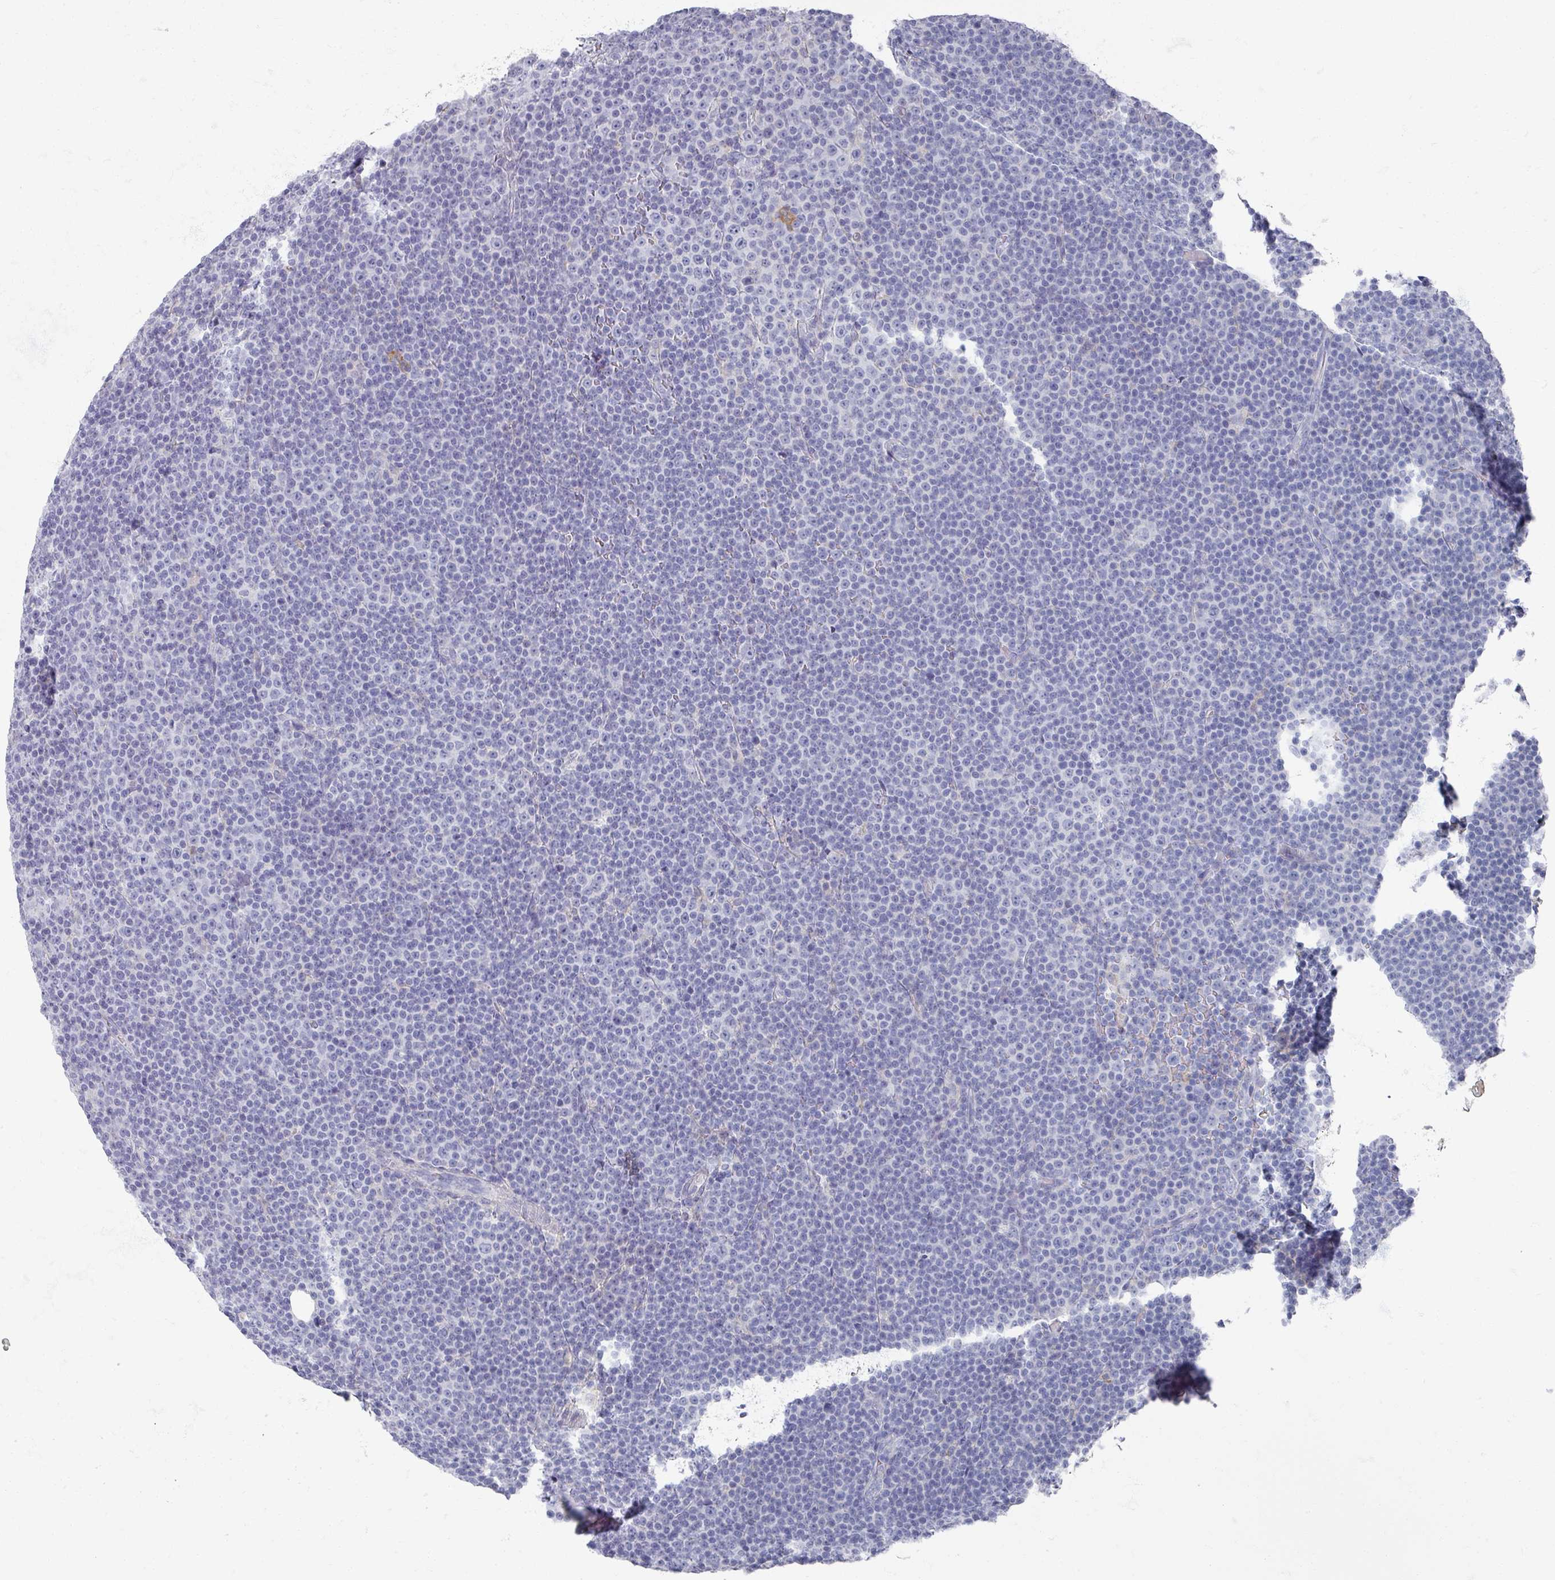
{"staining": {"intensity": "negative", "quantity": "none", "location": "none"}, "tissue": "lymphoma", "cell_type": "Tumor cells", "image_type": "cancer", "snomed": [{"axis": "morphology", "description": "Malignant lymphoma, non-Hodgkin's type, Low grade"}, {"axis": "topography", "description": "Lymph node"}], "caption": "Lymphoma was stained to show a protein in brown. There is no significant expression in tumor cells.", "gene": "OMG", "patient": {"sex": "female", "age": 67}}